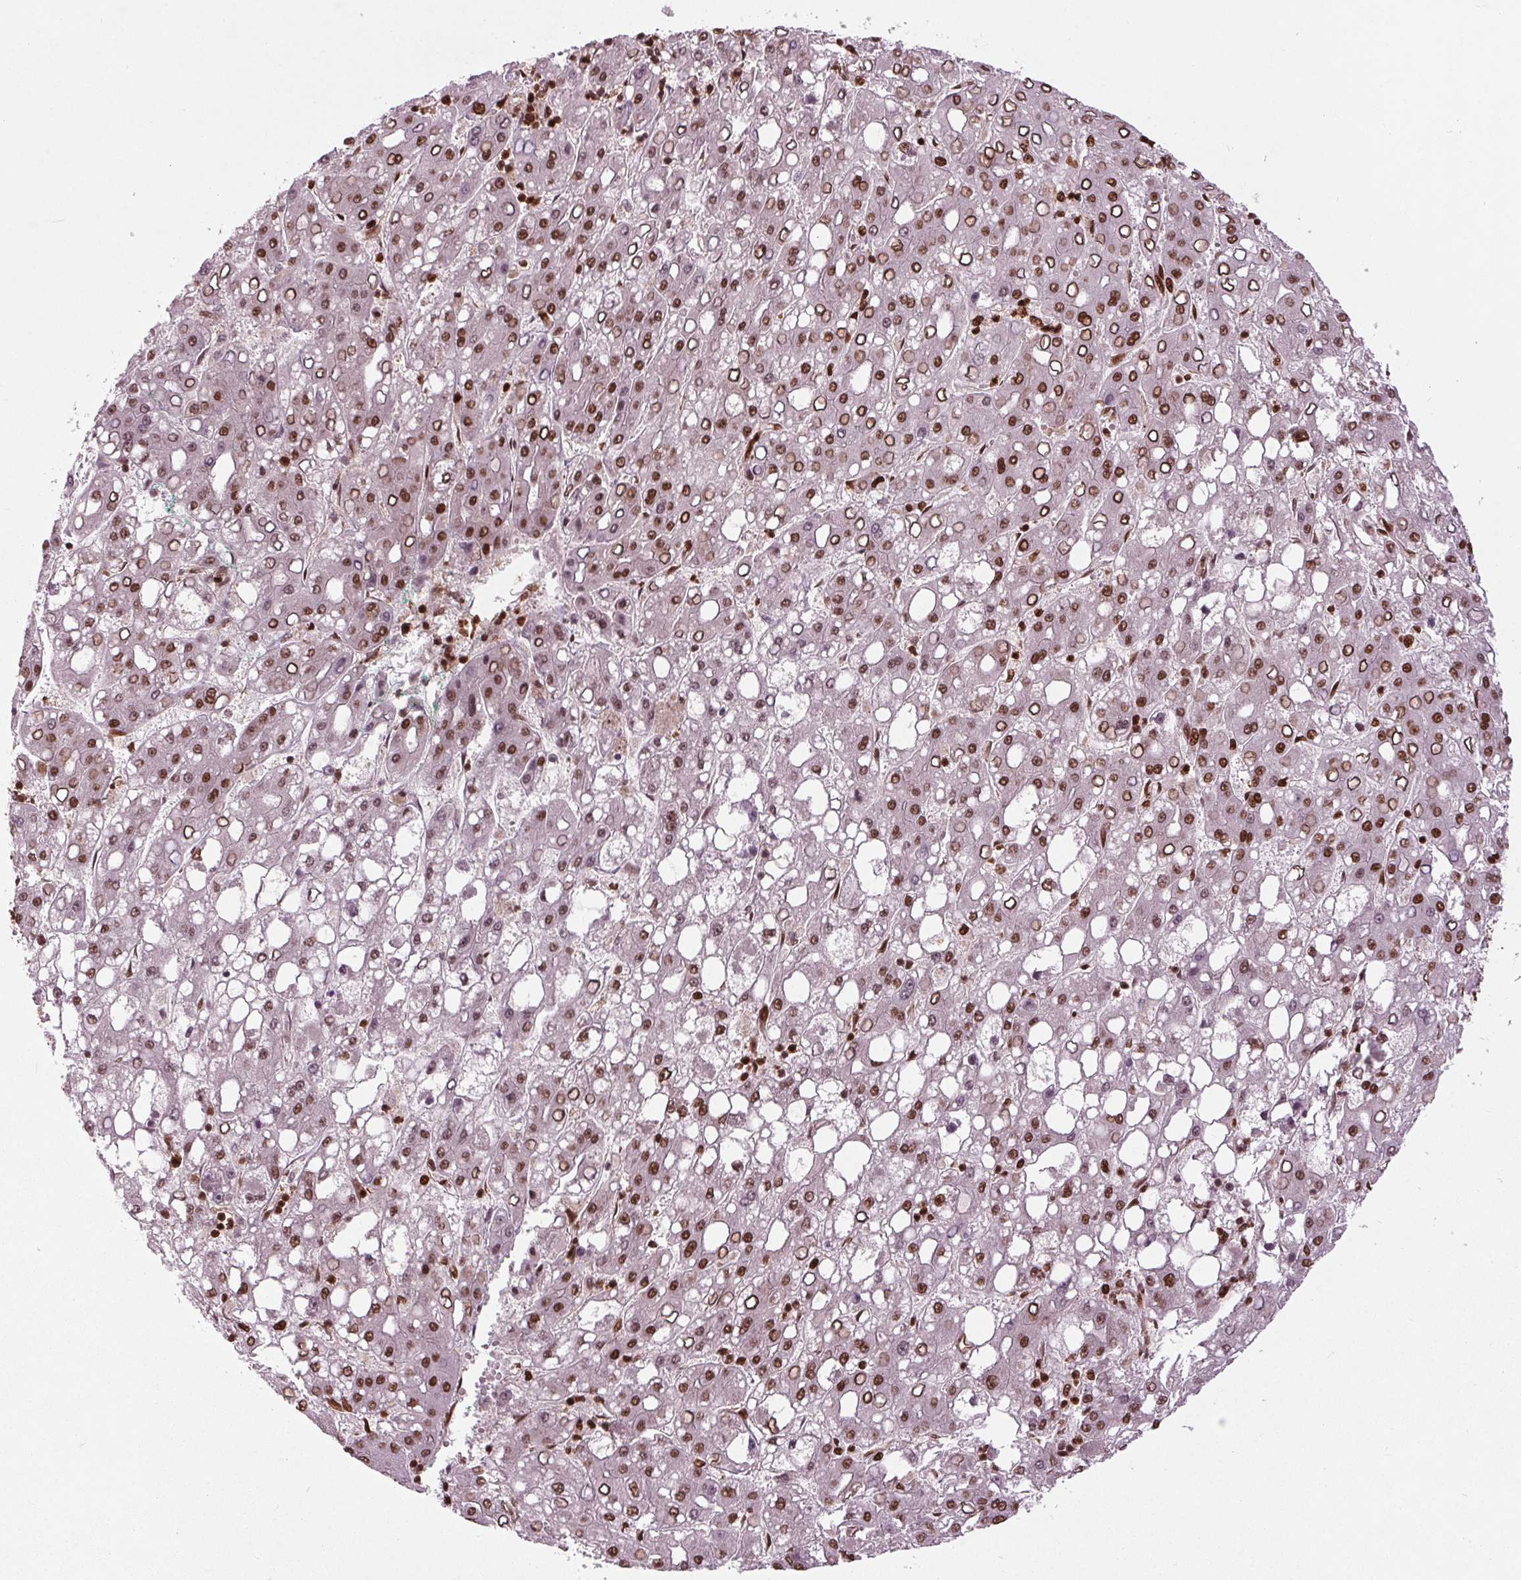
{"staining": {"intensity": "strong", "quantity": "25%-75%", "location": "nuclear"}, "tissue": "liver cancer", "cell_type": "Tumor cells", "image_type": "cancer", "snomed": [{"axis": "morphology", "description": "Carcinoma, Hepatocellular, NOS"}, {"axis": "topography", "description": "Liver"}], "caption": "Immunohistochemical staining of liver cancer (hepatocellular carcinoma) reveals high levels of strong nuclear staining in approximately 25%-75% of tumor cells.", "gene": "BRD4", "patient": {"sex": "male", "age": 65}}